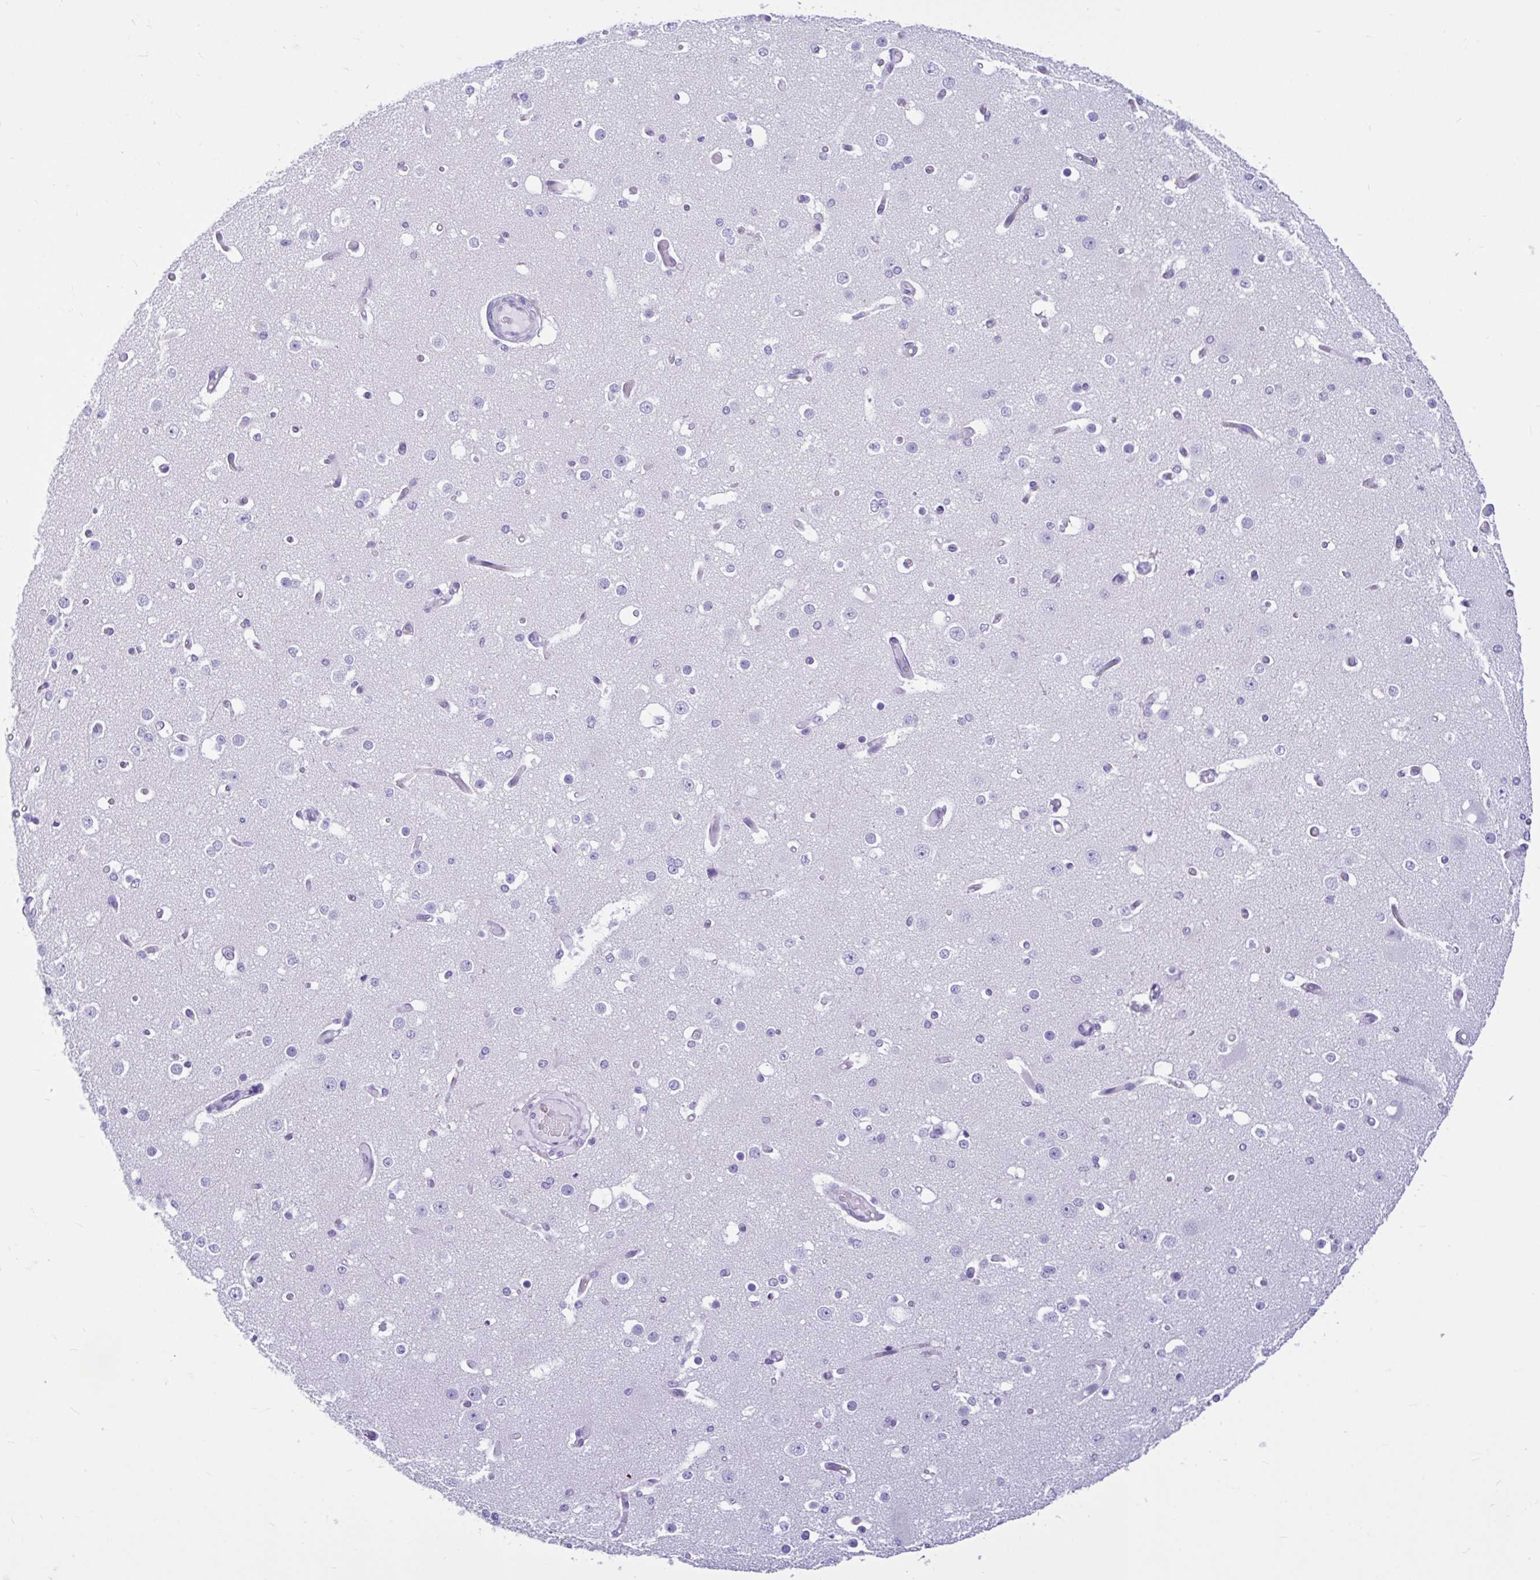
{"staining": {"intensity": "negative", "quantity": "none", "location": "none"}, "tissue": "cerebral cortex", "cell_type": "Endothelial cells", "image_type": "normal", "snomed": [{"axis": "morphology", "description": "Normal tissue, NOS"}, {"axis": "morphology", "description": "Inflammation, NOS"}, {"axis": "topography", "description": "Cerebral cortex"}], "caption": "IHC histopathology image of normal cerebral cortex stained for a protein (brown), which displays no expression in endothelial cells. (Stains: DAB (3,3'-diaminobenzidine) immunohistochemistry (IHC) with hematoxylin counter stain, Microscopy: brightfield microscopy at high magnification).", "gene": "CYP19A1", "patient": {"sex": "male", "age": 6}}